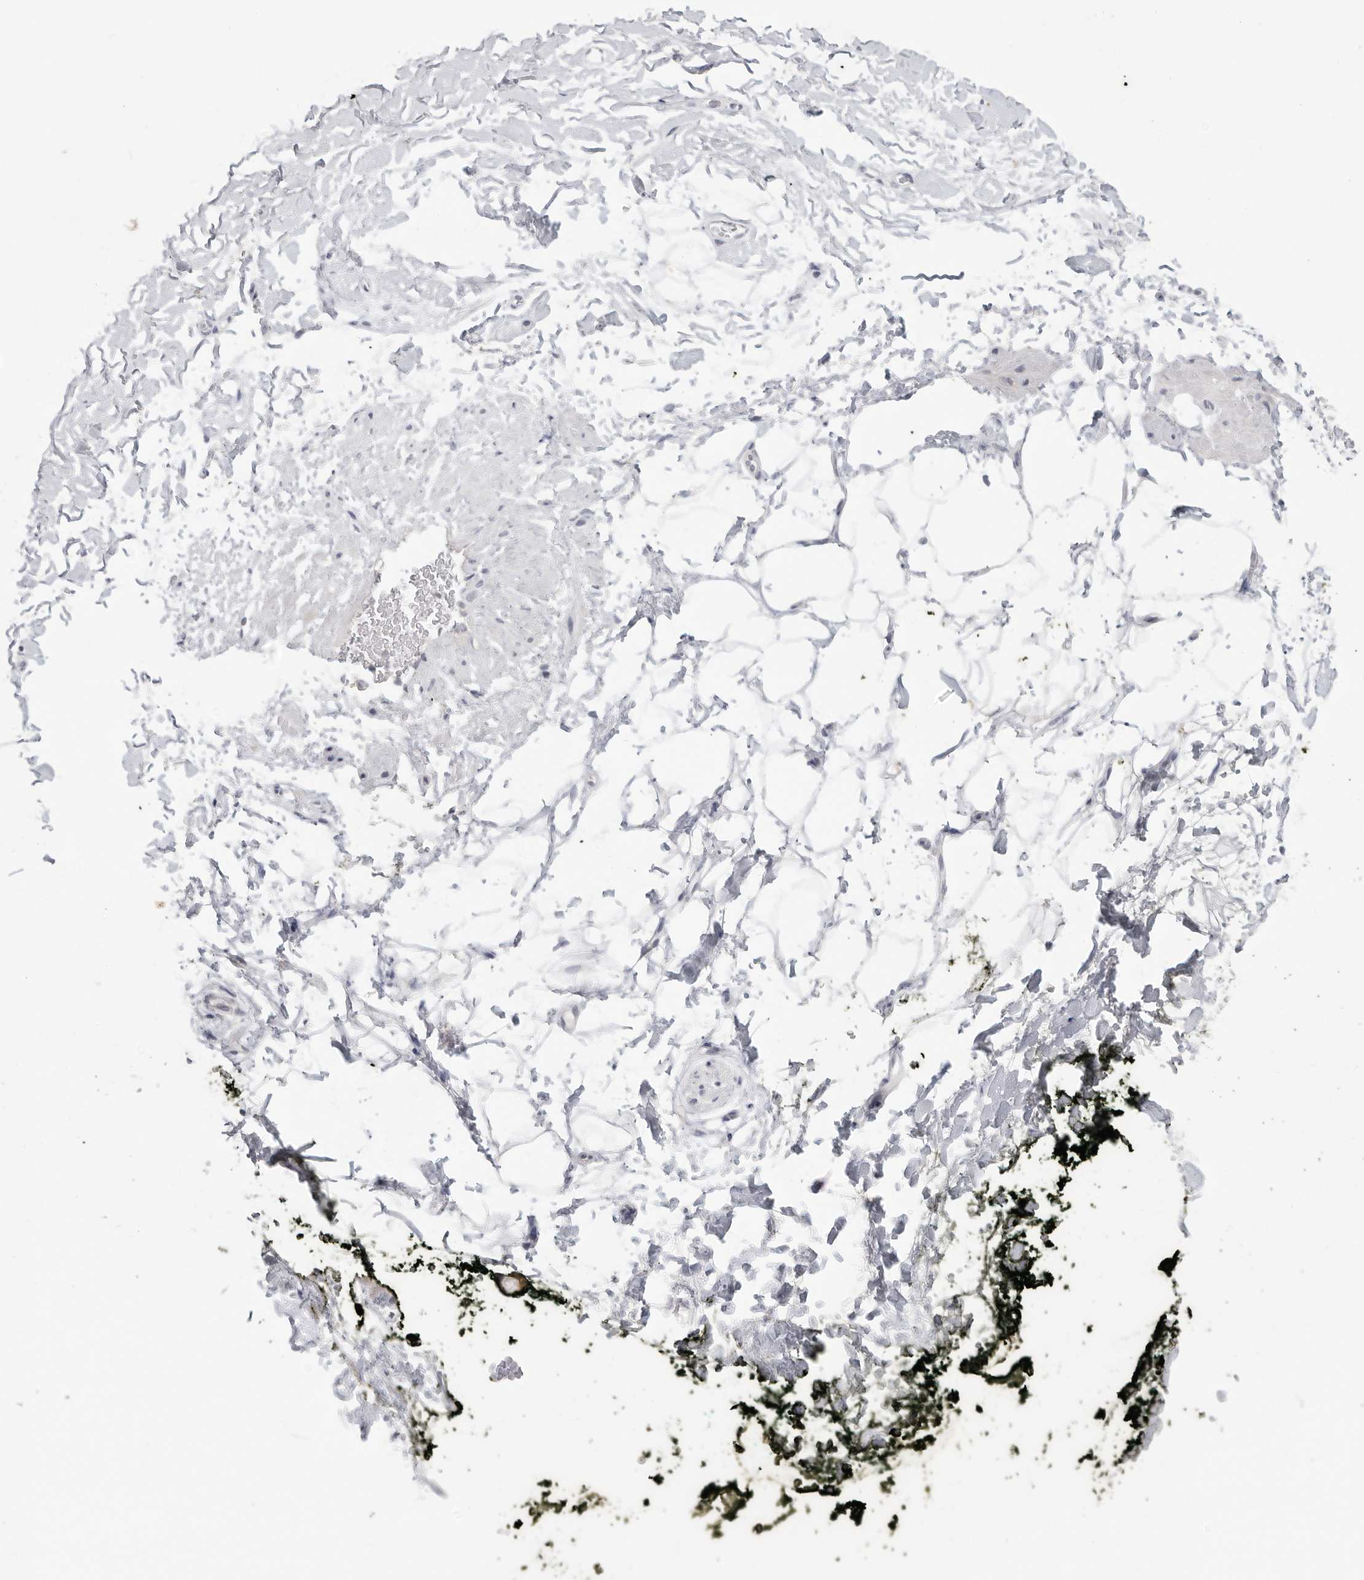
{"staining": {"intensity": "negative", "quantity": "none", "location": "none"}, "tissue": "adipose tissue", "cell_type": "Adipocytes", "image_type": "normal", "snomed": [{"axis": "morphology", "description": "Normal tissue, NOS"}, {"axis": "morphology", "description": "Adenocarcinoma, NOS"}, {"axis": "topography", "description": "Pancreas"}, {"axis": "topography", "description": "Peripheral nerve tissue"}], "caption": "A high-resolution histopathology image shows IHC staining of benign adipose tissue, which demonstrates no significant staining in adipocytes.", "gene": "DNAJC11", "patient": {"sex": "male", "age": 59}}